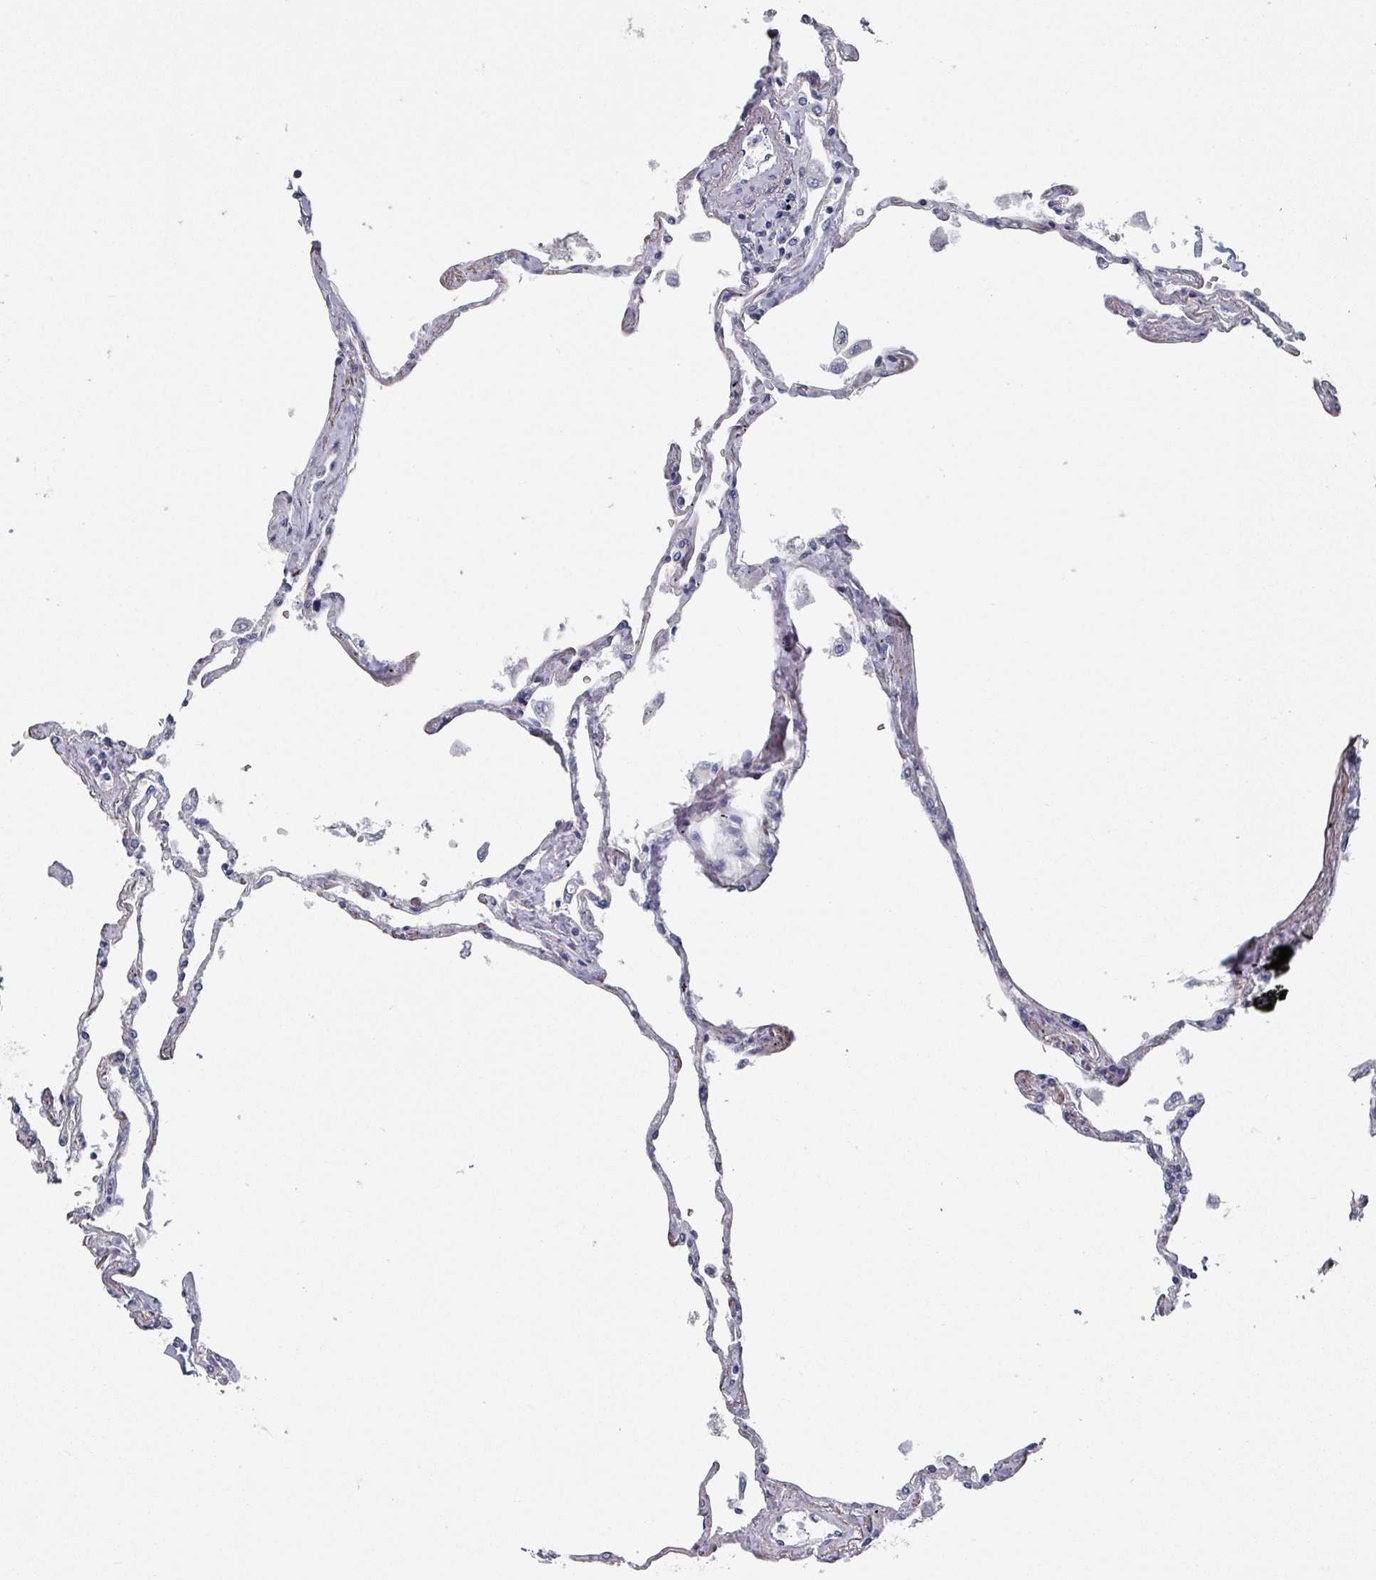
{"staining": {"intensity": "negative", "quantity": "none", "location": "none"}, "tissue": "lung", "cell_type": "Alveolar cells", "image_type": "normal", "snomed": [{"axis": "morphology", "description": "Normal tissue, NOS"}, {"axis": "topography", "description": "Lung"}], "caption": "IHC histopathology image of benign human lung stained for a protein (brown), which shows no staining in alveolar cells. (DAB immunohistochemistry (IHC) visualized using brightfield microscopy, high magnification).", "gene": "EFL1", "patient": {"sex": "female", "age": 67}}